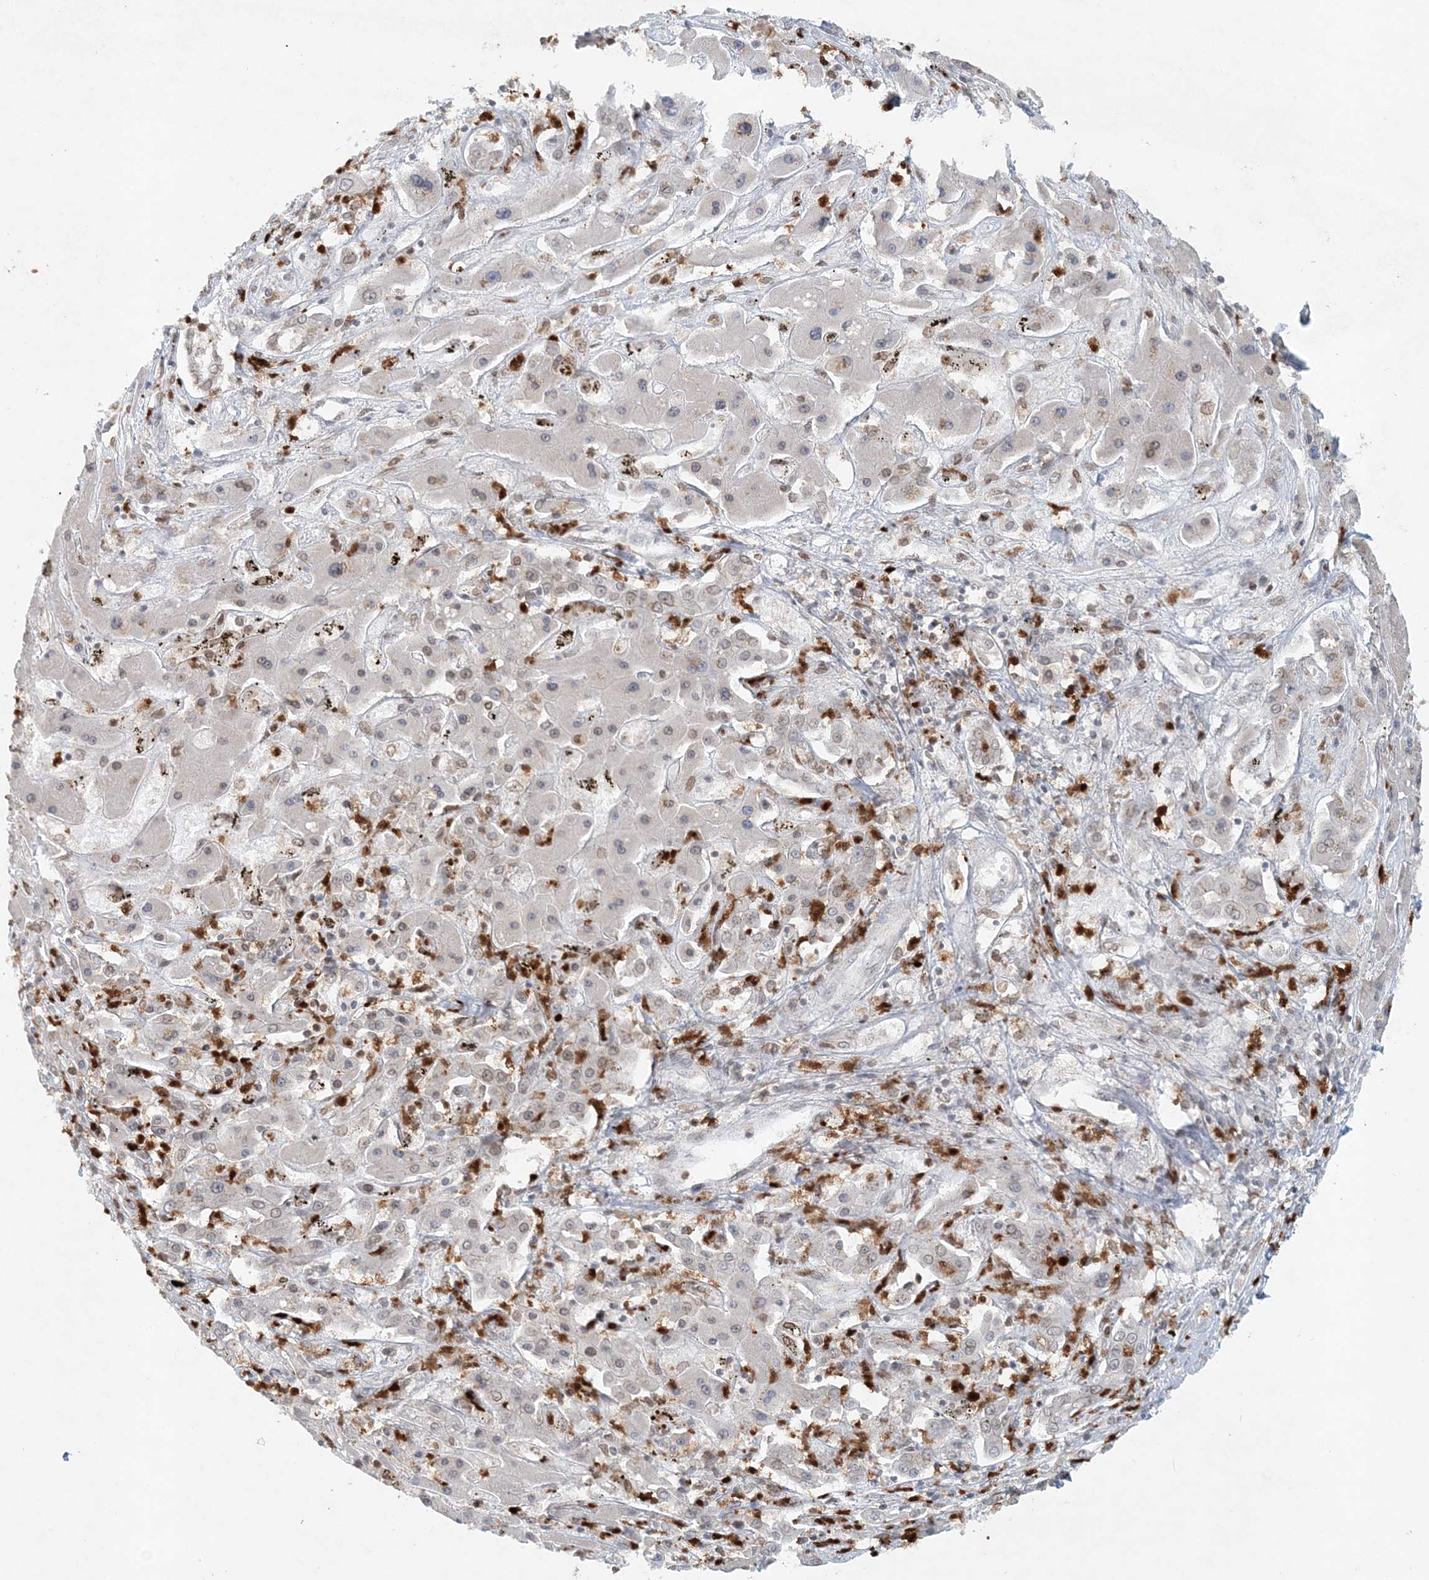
{"staining": {"intensity": "negative", "quantity": "none", "location": "none"}, "tissue": "liver cancer", "cell_type": "Tumor cells", "image_type": "cancer", "snomed": [{"axis": "morphology", "description": "Cholangiocarcinoma"}, {"axis": "topography", "description": "Liver"}], "caption": "Immunohistochemistry of liver cholangiocarcinoma reveals no positivity in tumor cells.", "gene": "NUP54", "patient": {"sex": "male", "age": 67}}